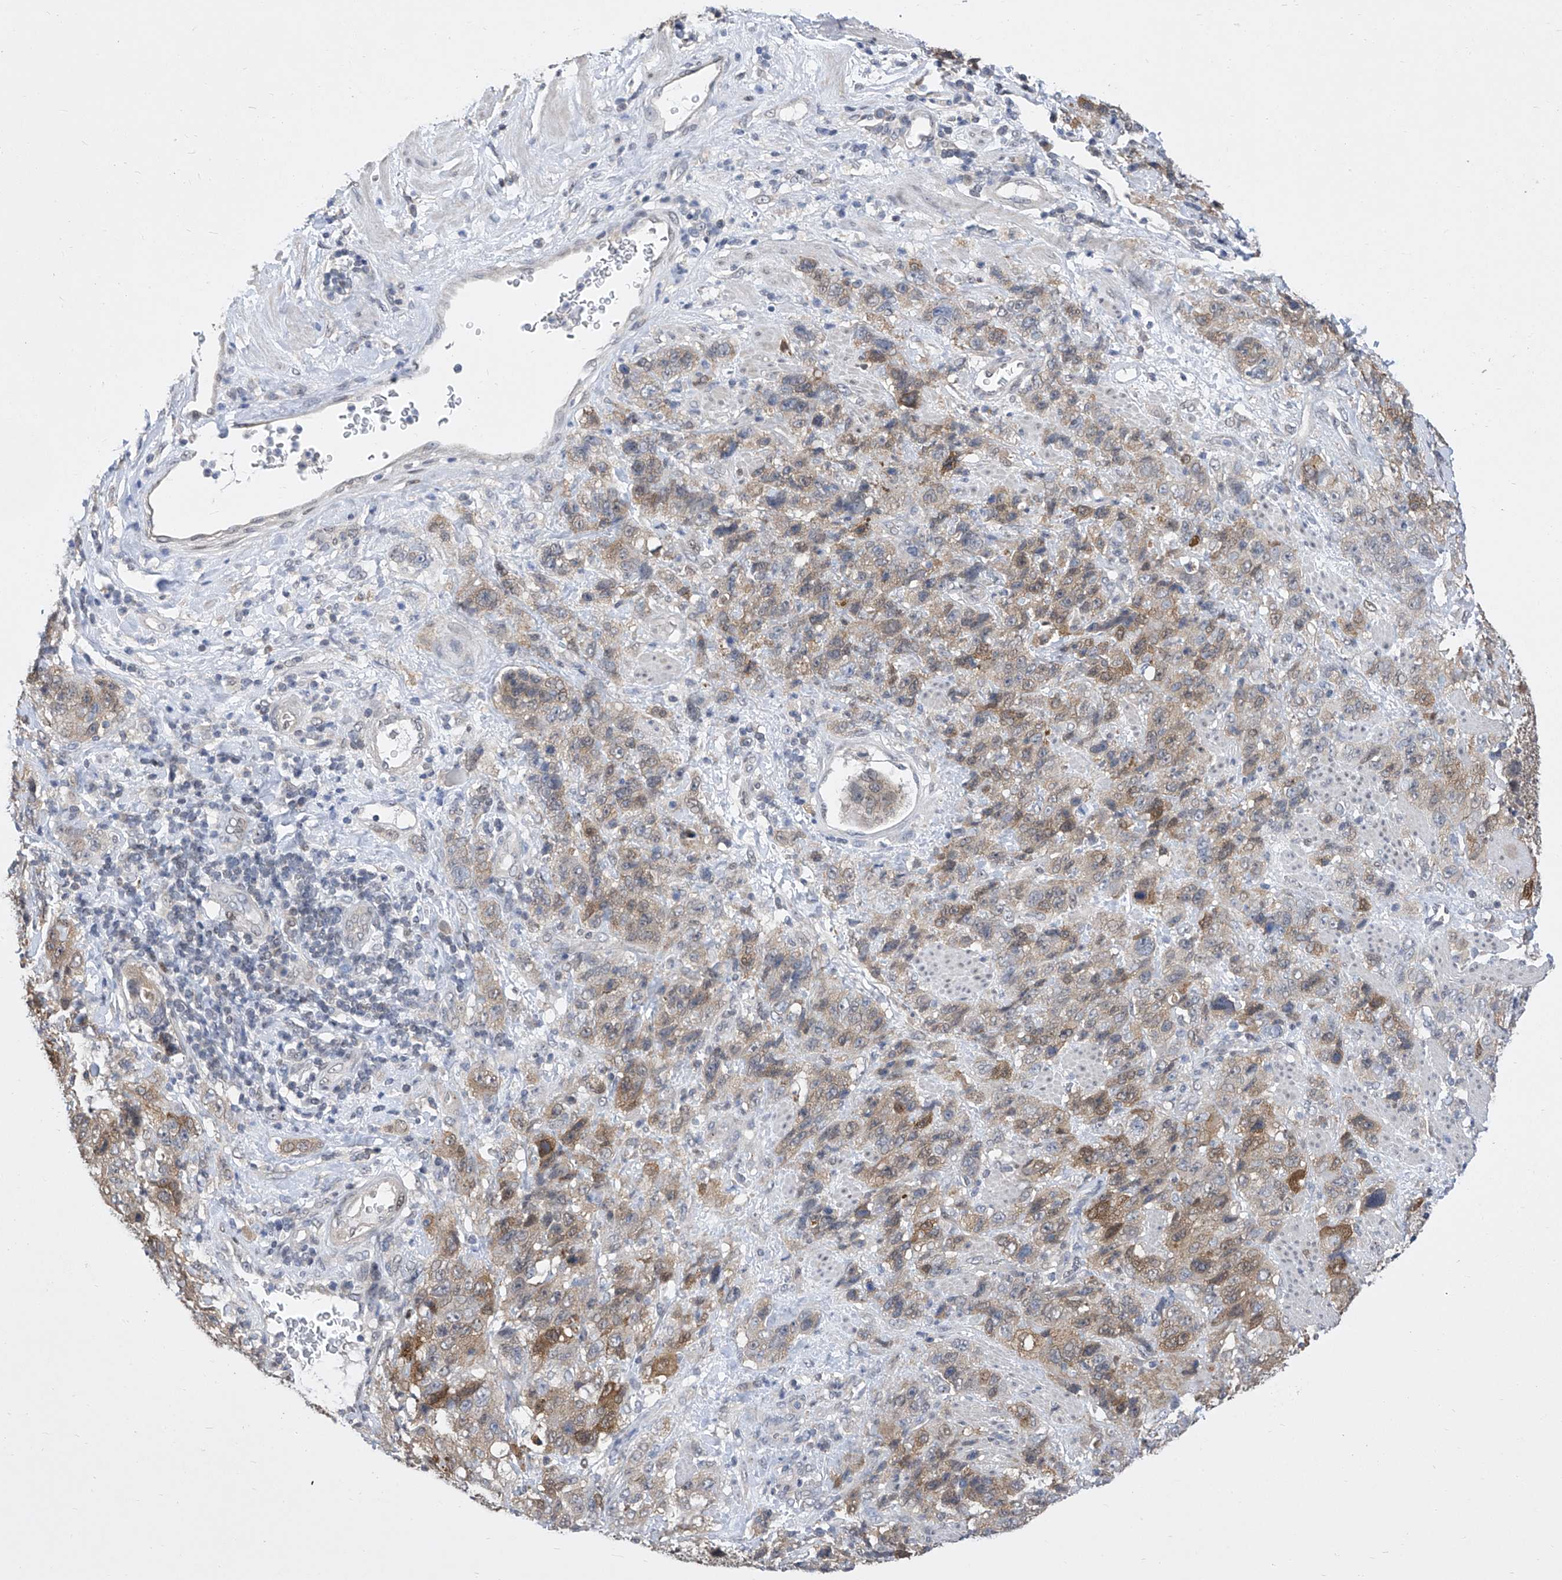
{"staining": {"intensity": "moderate", "quantity": "25%-75%", "location": "cytoplasmic/membranous,nuclear"}, "tissue": "stomach cancer", "cell_type": "Tumor cells", "image_type": "cancer", "snomed": [{"axis": "morphology", "description": "Adenocarcinoma, NOS"}, {"axis": "topography", "description": "Stomach"}], "caption": "A medium amount of moderate cytoplasmic/membranous and nuclear positivity is present in about 25%-75% of tumor cells in stomach adenocarcinoma tissue.", "gene": "CETN2", "patient": {"sex": "male", "age": 48}}